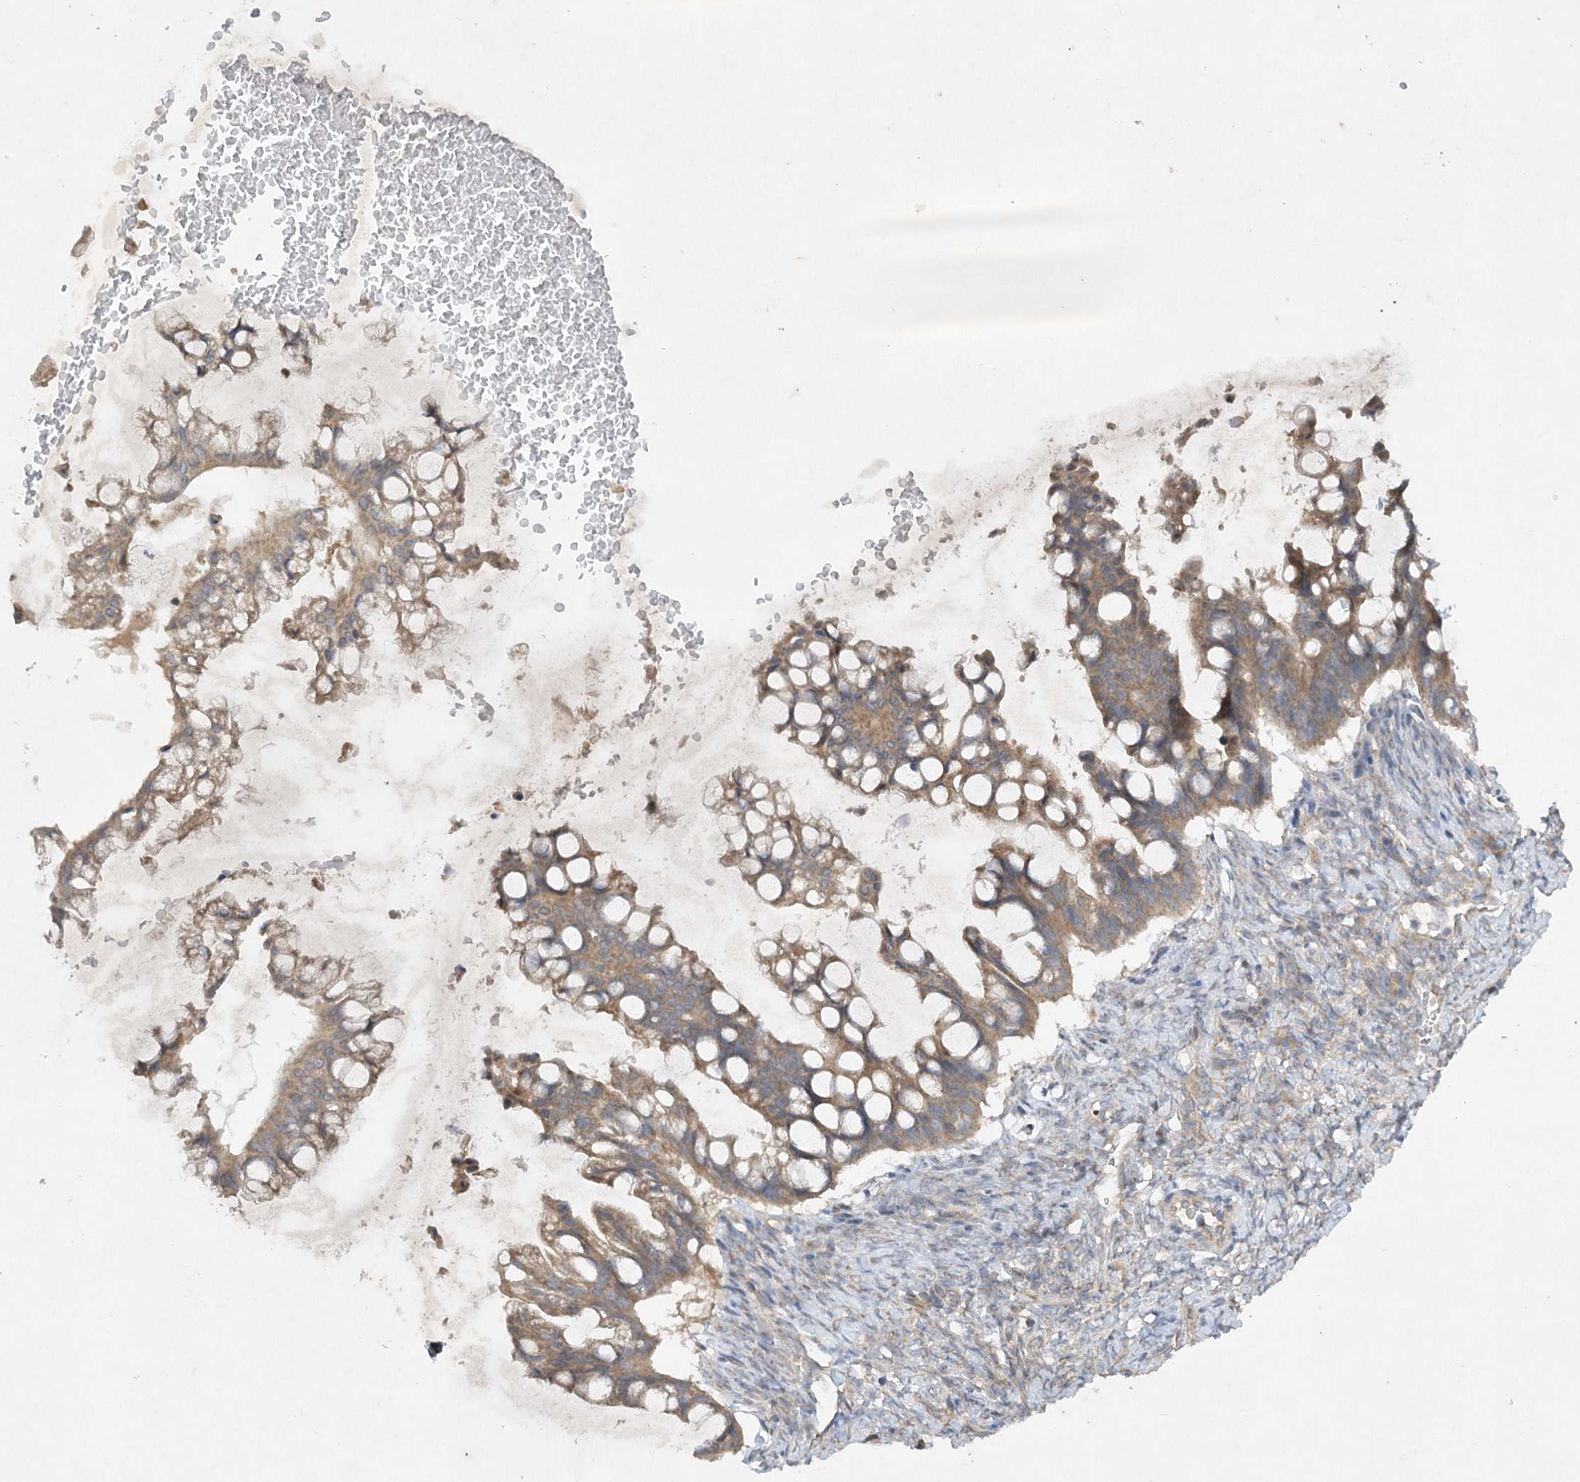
{"staining": {"intensity": "moderate", "quantity": ">75%", "location": "cytoplasmic/membranous"}, "tissue": "ovarian cancer", "cell_type": "Tumor cells", "image_type": "cancer", "snomed": [{"axis": "morphology", "description": "Cystadenocarcinoma, mucinous, NOS"}, {"axis": "topography", "description": "Ovary"}], "caption": "This is a photomicrograph of immunohistochemistry (IHC) staining of mucinous cystadenocarcinoma (ovarian), which shows moderate positivity in the cytoplasmic/membranous of tumor cells.", "gene": "TRAF3IP1", "patient": {"sex": "female", "age": 73}}